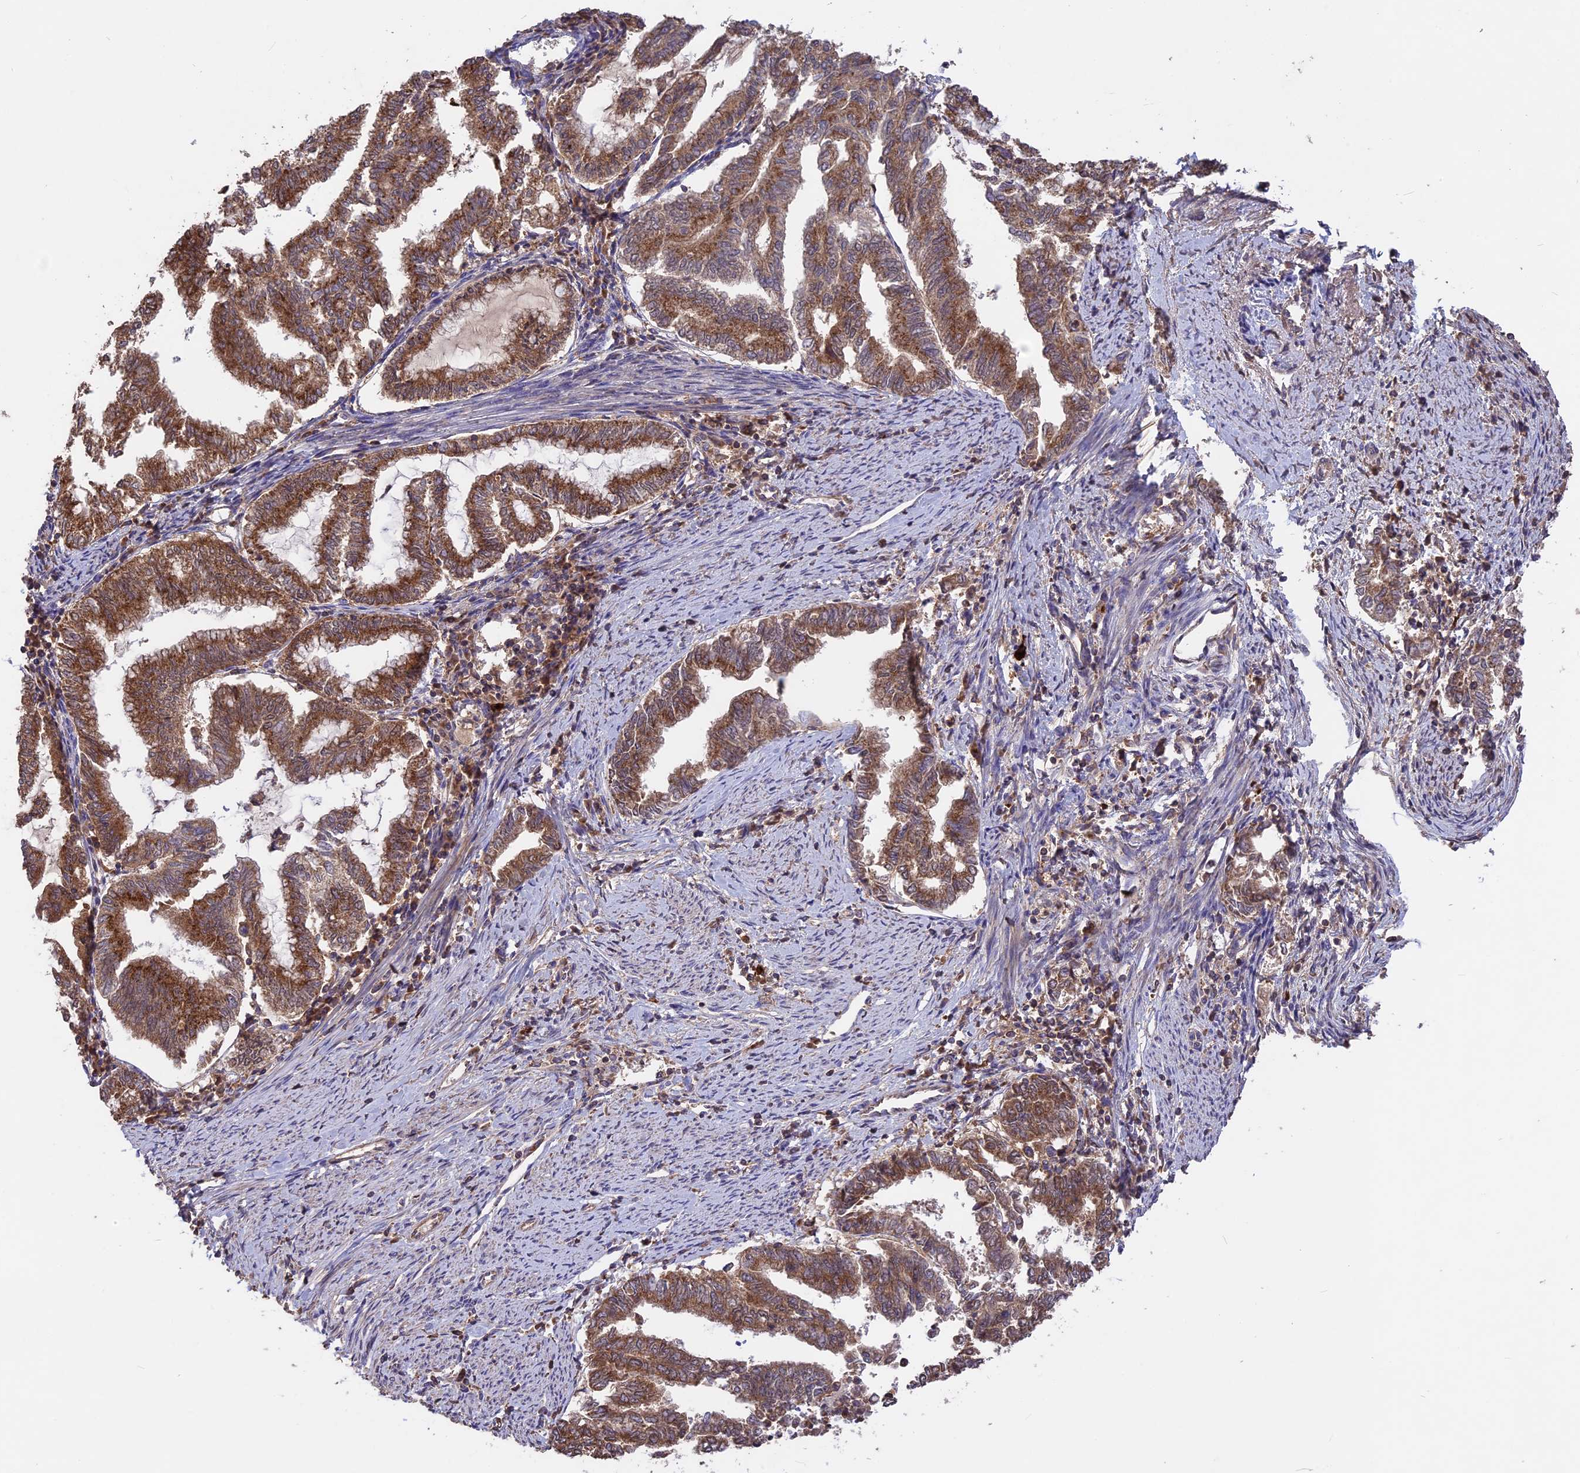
{"staining": {"intensity": "strong", "quantity": ">75%", "location": "cytoplasmic/membranous"}, "tissue": "endometrial cancer", "cell_type": "Tumor cells", "image_type": "cancer", "snomed": [{"axis": "morphology", "description": "Adenocarcinoma, NOS"}, {"axis": "topography", "description": "Endometrium"}], "caption": "There is high levels of strong cytoplasmic/membranous positivity in tumor cells of endometrial adenocarcinoma, as demonstrated by immunohistochemical staining (brown color).", "gene": "NUDT8", "patient": {"sex": "female", "age": 79}}